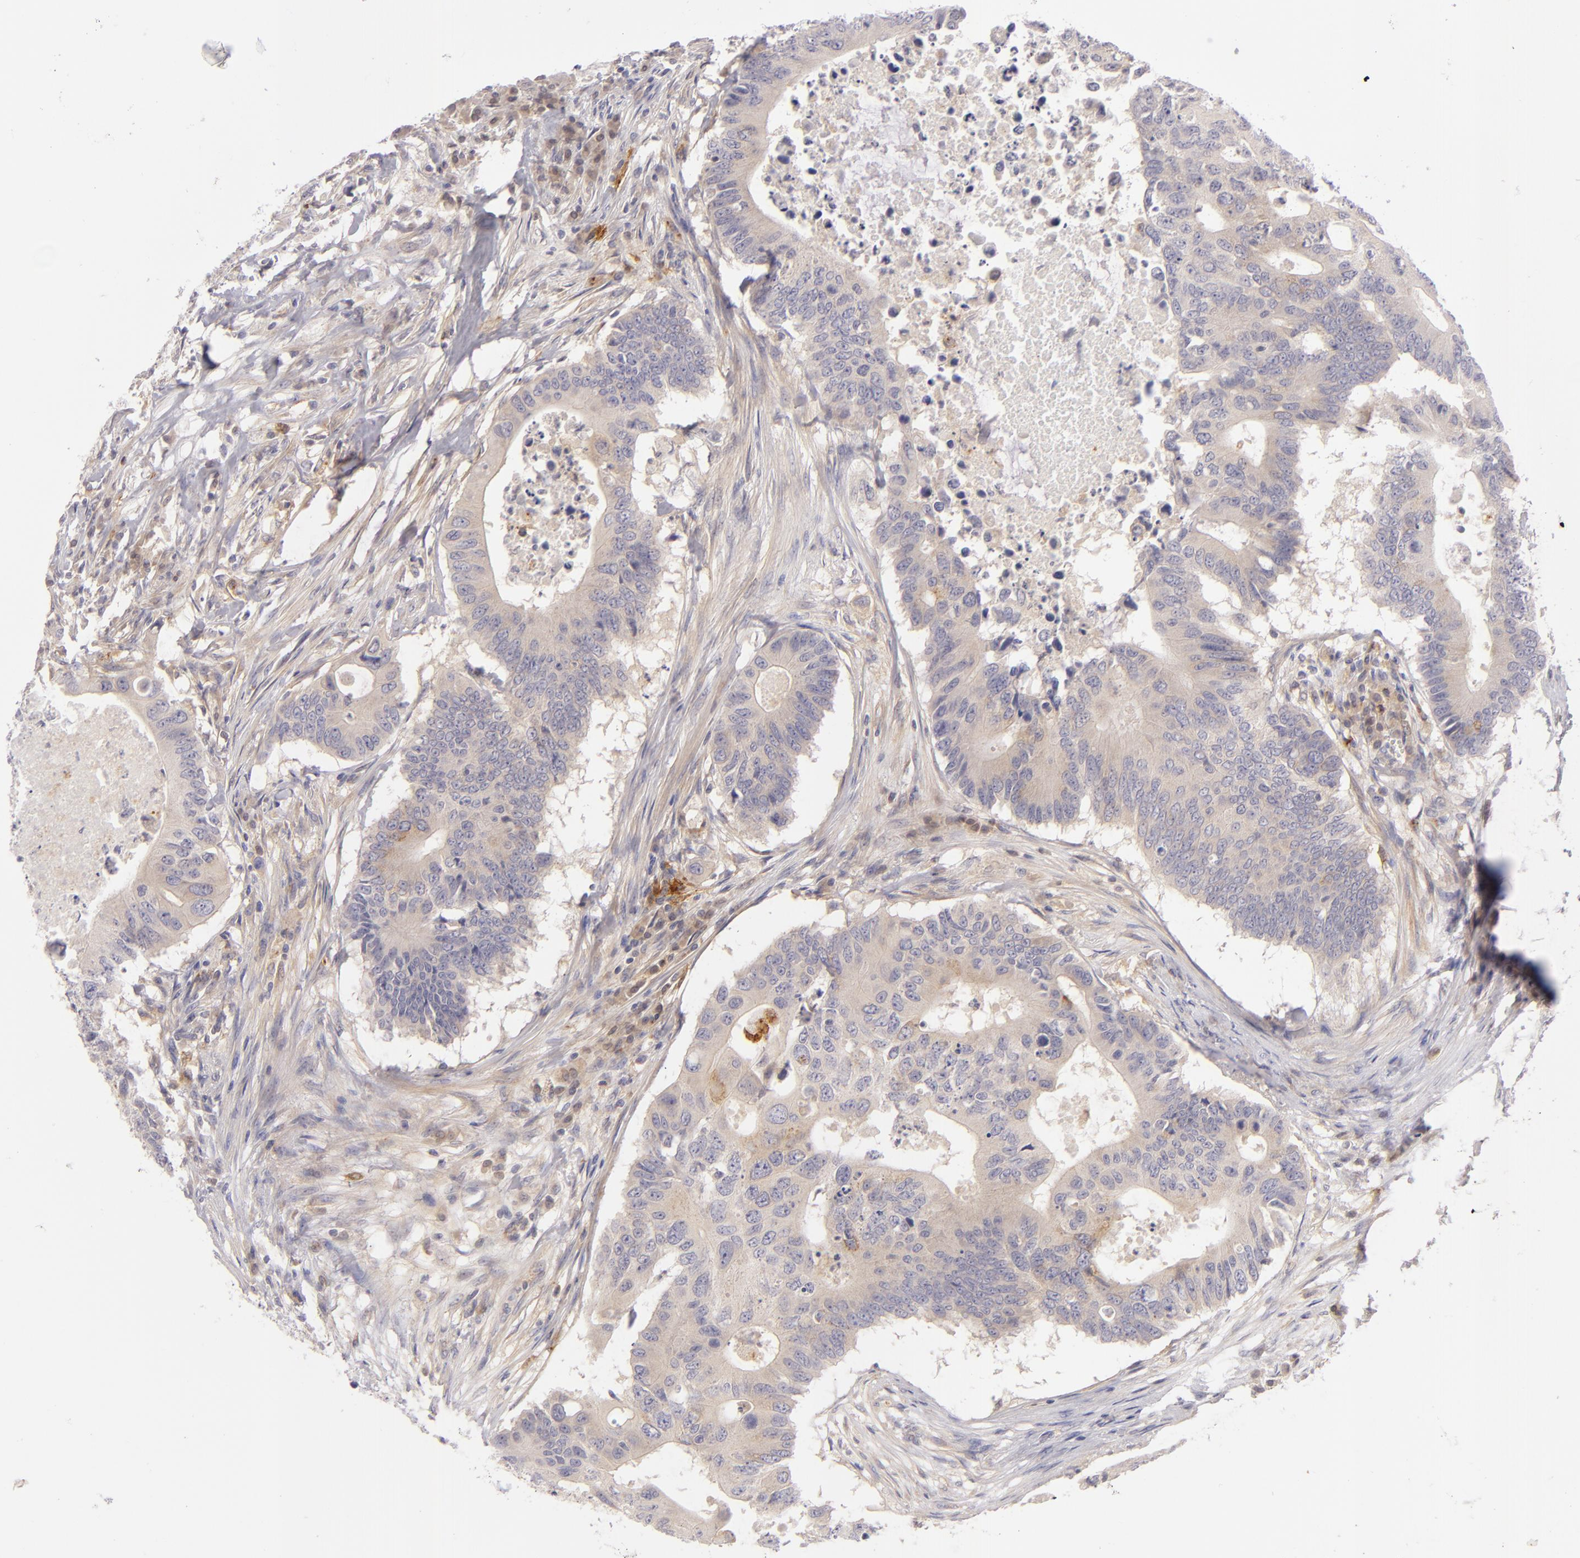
{"staining": {"intensity": "weak", "quantity": ">75%", "location": "cytoplasmic/membranous"}, "tissue": "colorectal cancer", "cell_type": "Tumor cells", "image_type": "cancer", "snomed": [{"axis": "morphology", "description": "Adenocarcinoma, NOS"}, {"axis": "topography", "description": "Colon"}], "caption": "Immunohistochemistry (IHC) of colorectal adenocarcinoma shows low levels of weak cytoplasmic/membranous staining in about >75% of tumor cells. The staining was performed using DAB (3,3'-diaminobenzidine), with brown indicating positive protein expression. Nuclei are stained blue with hematoxylin.", "gene": "CD83", "patient": {"sex": "male", "age": 71}}